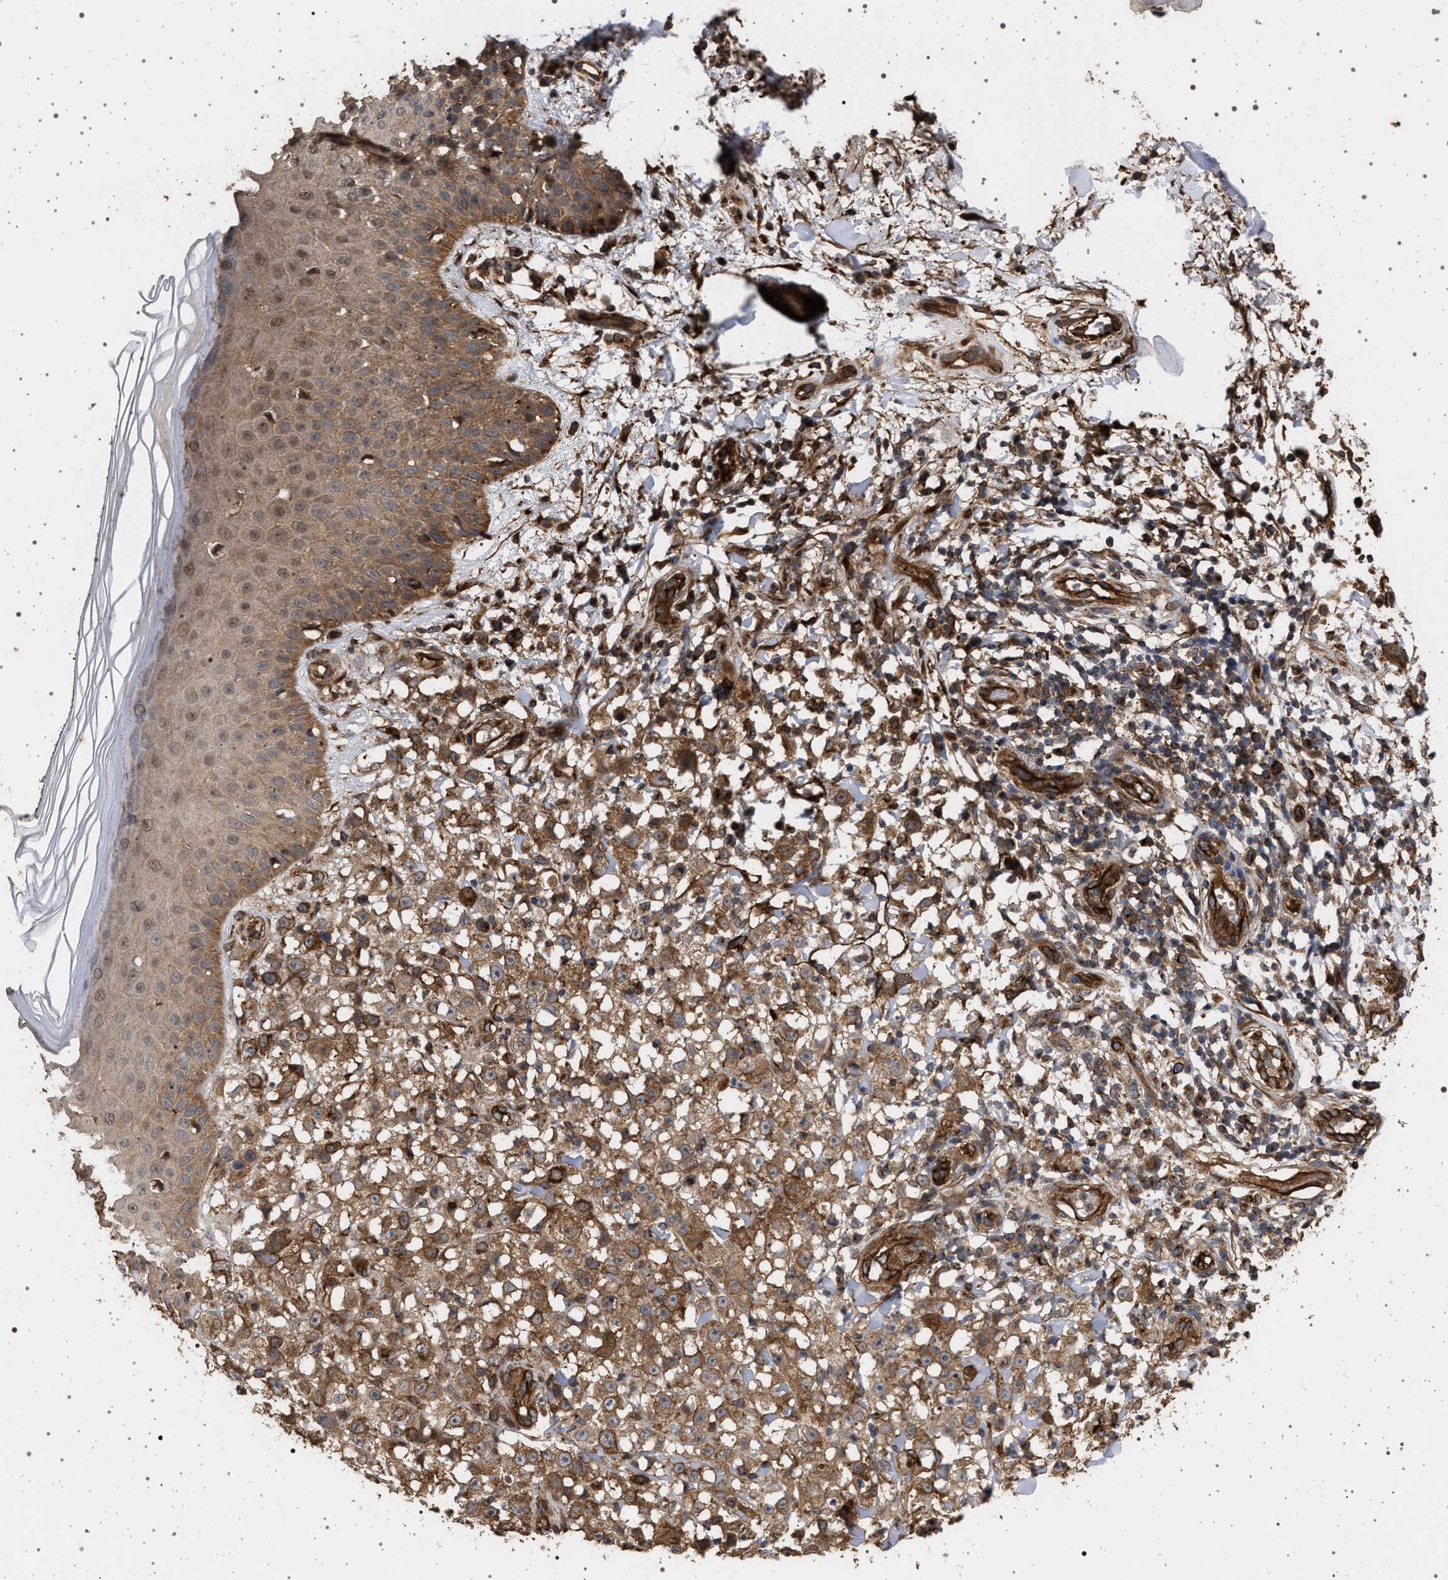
{"staining": {"intensity": "moderate", "quantity": ">75%", "location": "cytoplasmic/membranous"}, "tissue": "melanoma", "cell_type": "Tumor cells", "image_type": "cancer", "snomed": [{"axis": "morphology", "description": "Malignant melanoma, NOS"}, {"axis": "topography", "description": "Skin"}], "caption": "An immunohistochemistry histopathology image of tumor tissue is shown. Protein staining in brown labels moderate cytoplasmic/membranous positivity in melanoma within tumor cells. The staining was performed using DAB, with brown indicating positive protein expression. Nuclei are stained blue with hematoxylin.", "gene": "IFT20", "patient": {"sex": "female", "age": 82}}